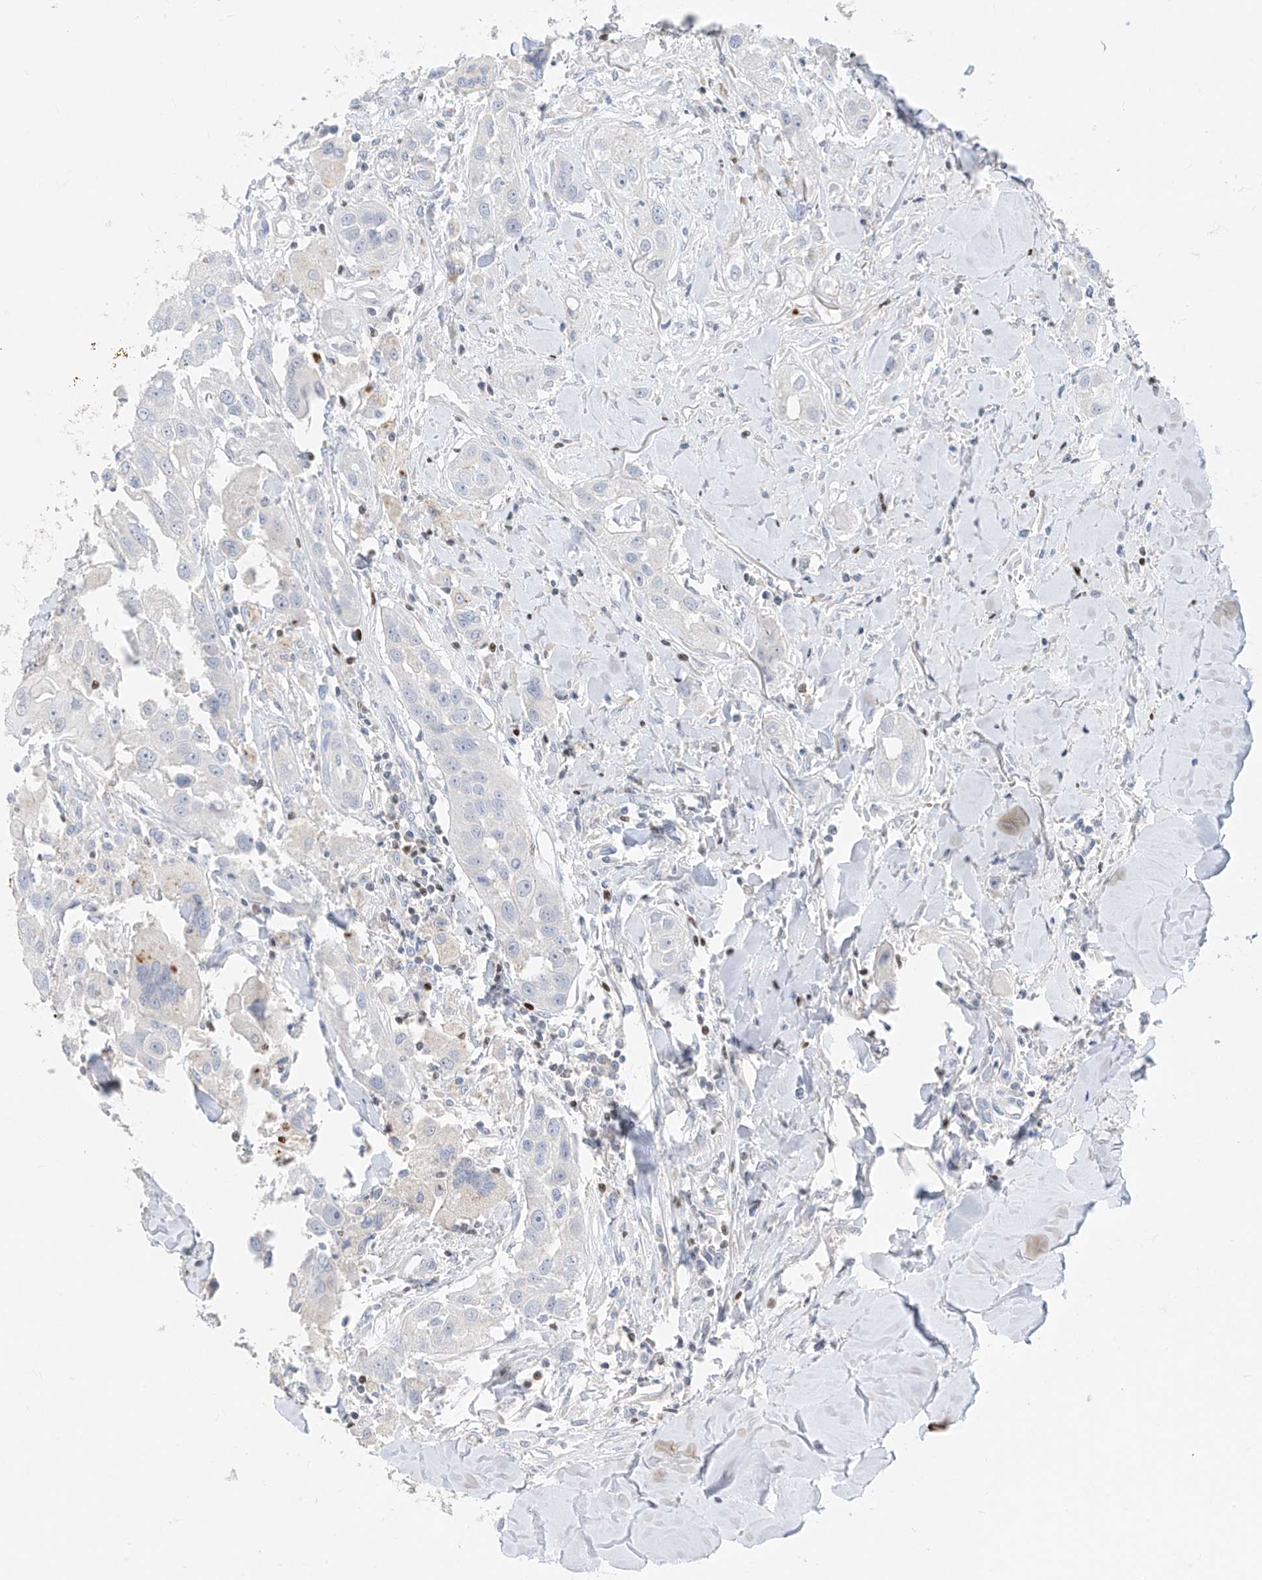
{"staining": {"intensity": "negative", "quantity": "none", "location": "none"}, "tissue": "head and neck cancer", "cell_type": "Tumor cells", "image_type": "cancer", "snomed": [{"axis": "morphology", "description": "Normal tissue, NOS"}, {"axis": "morphology", "description": "Squamous cell carcinoma, NOS"}, {"axis": "topography", "description": "Skeletal muscle"}, {"axis": "topography", "description": "Head-Neck"}], "caption": "Immunohistochemistry (IHC) of human head and neck cancer shows no staining in tumor cells.", "gene": "TBX21", "patient": {"sex": "male", "age": 51}}